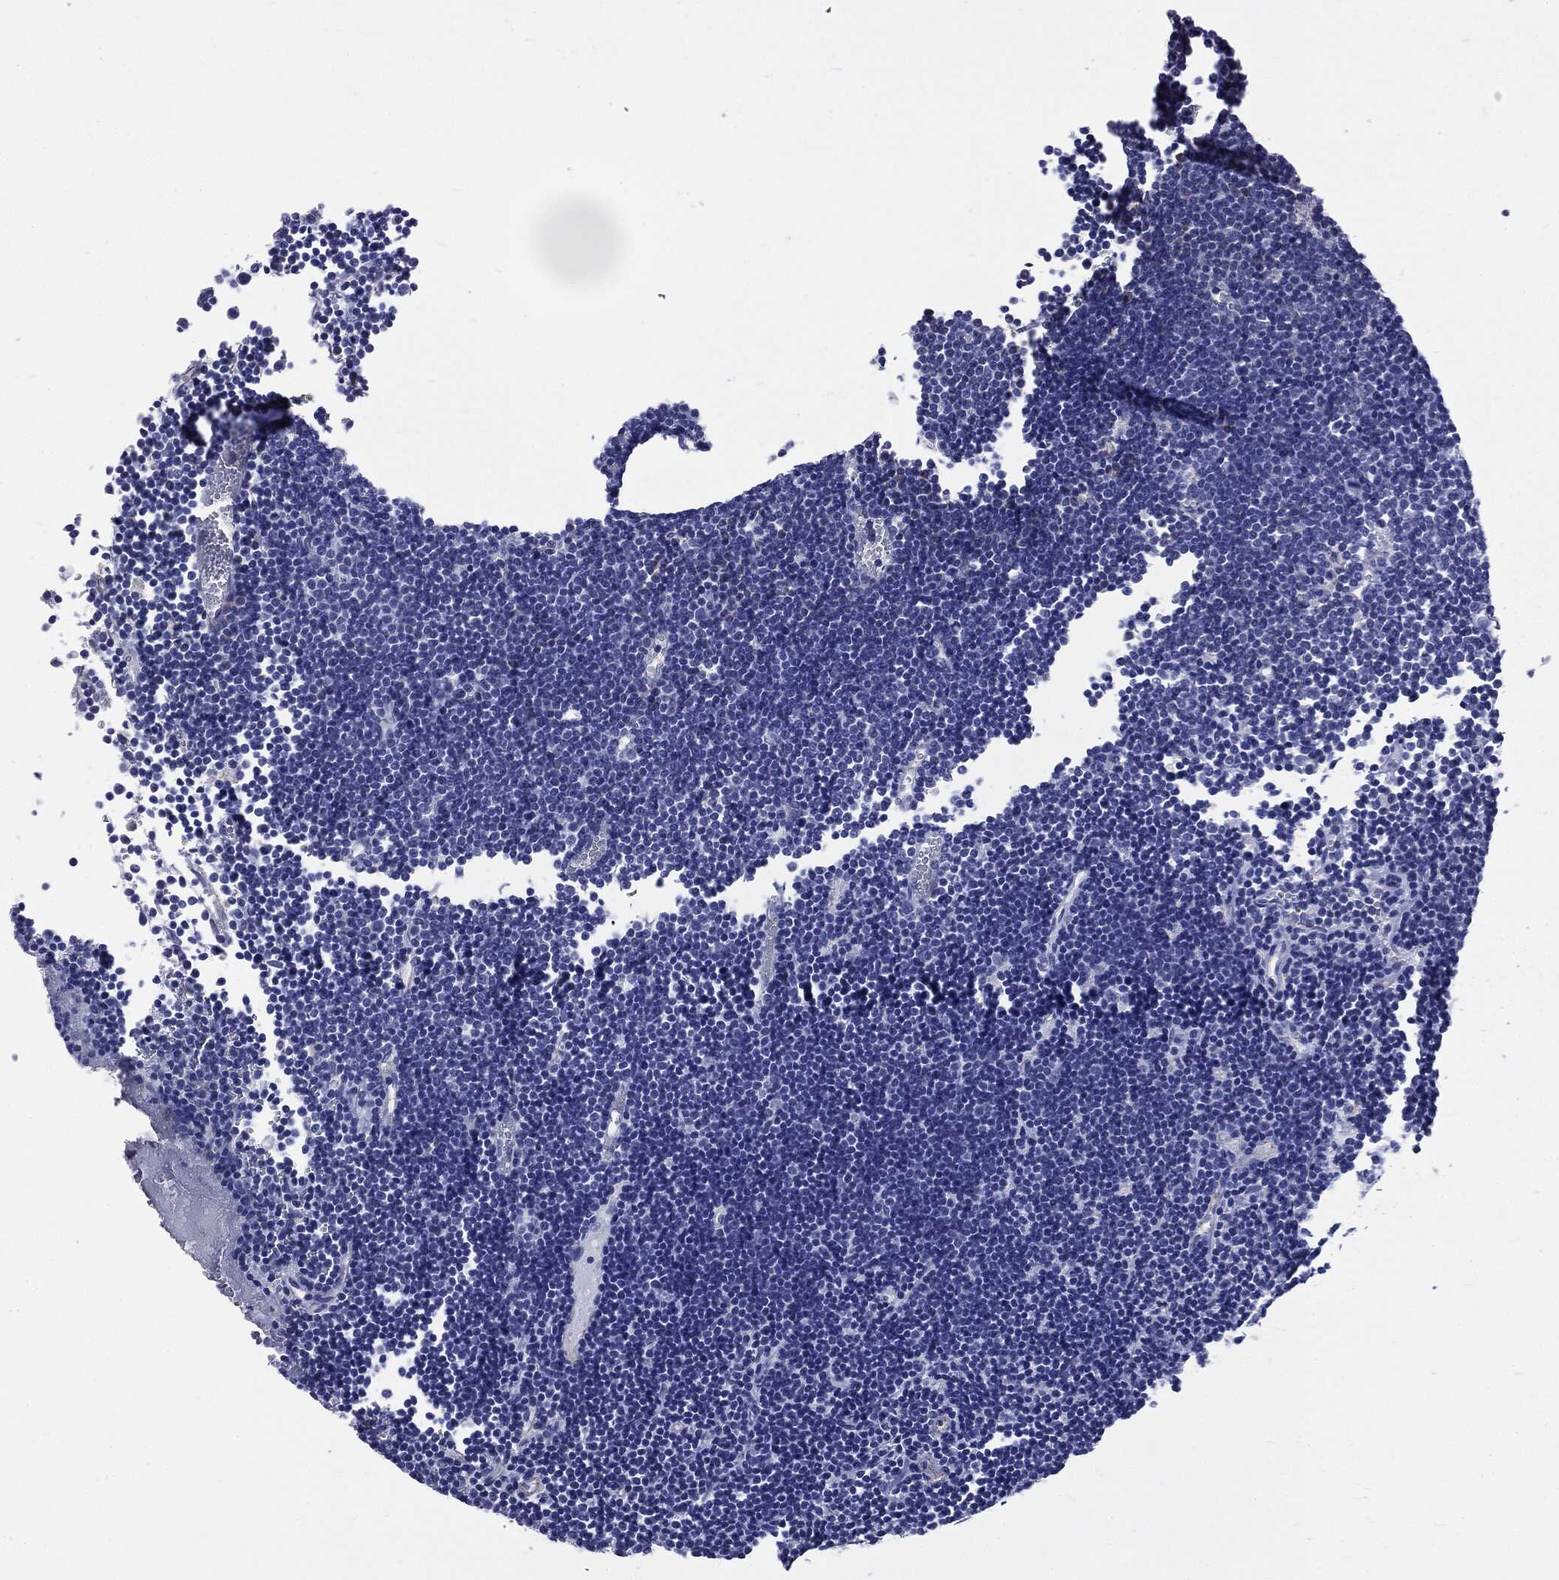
{"staining": {"intensity": "negative", "quantity": "none", "location": "none"}, "tissue": "lymphoma", "cell_type": "Tumor cells", "image_type": "cancer", "snomed": [{"axis": "morphology", "description": "Malignant lymphoma, non-Hodgkin's type, Low grade"}, {"axis": "topography", "description": "Brain"}], "caption": "Human low-grade malignant lymphoma, non-Hodgkin's type stained for a protein using IHC displays no positivity in tumor cells.", "gene": "PTGS2", "patient": {"sex": "female", "age": 66}}